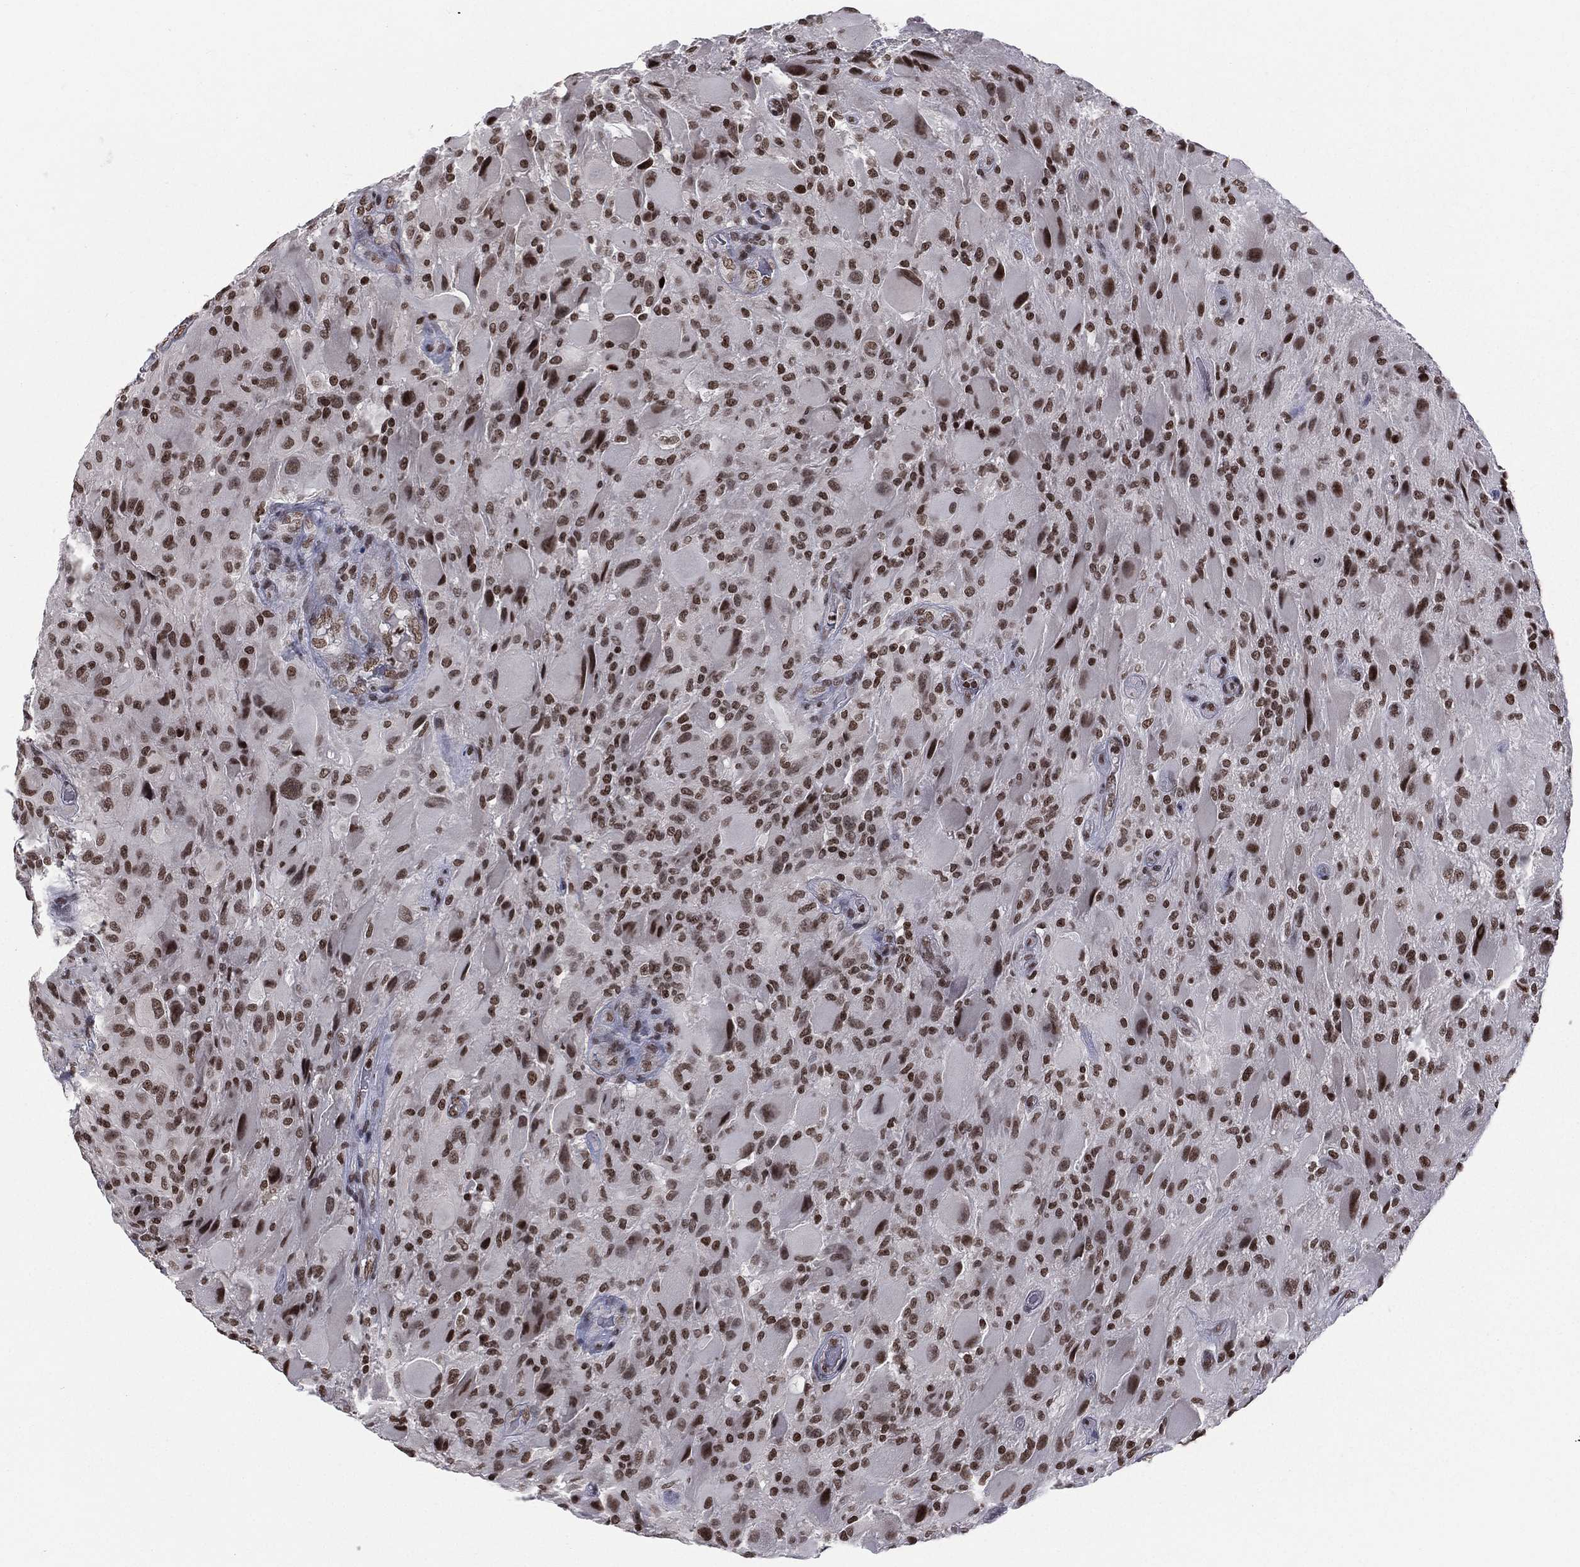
{"staining": {"intensity": "strong", "quantity": ">75%", "location": "nuclear"}, "tissue": "glioma", "cell_type": "Tumor cells", "image_type": "cancer", "snomed": [{"axis": "morphology", "description": "Glioma, malignant, High grade"}, {"axis": "topography", "description": "Cerebral cortex"}], "caption": "Human glioma stained with a protein marker displays strong staining in tumor cells.", "gene": "RFX7", "patient": {"sex": "male", "age": 35}}